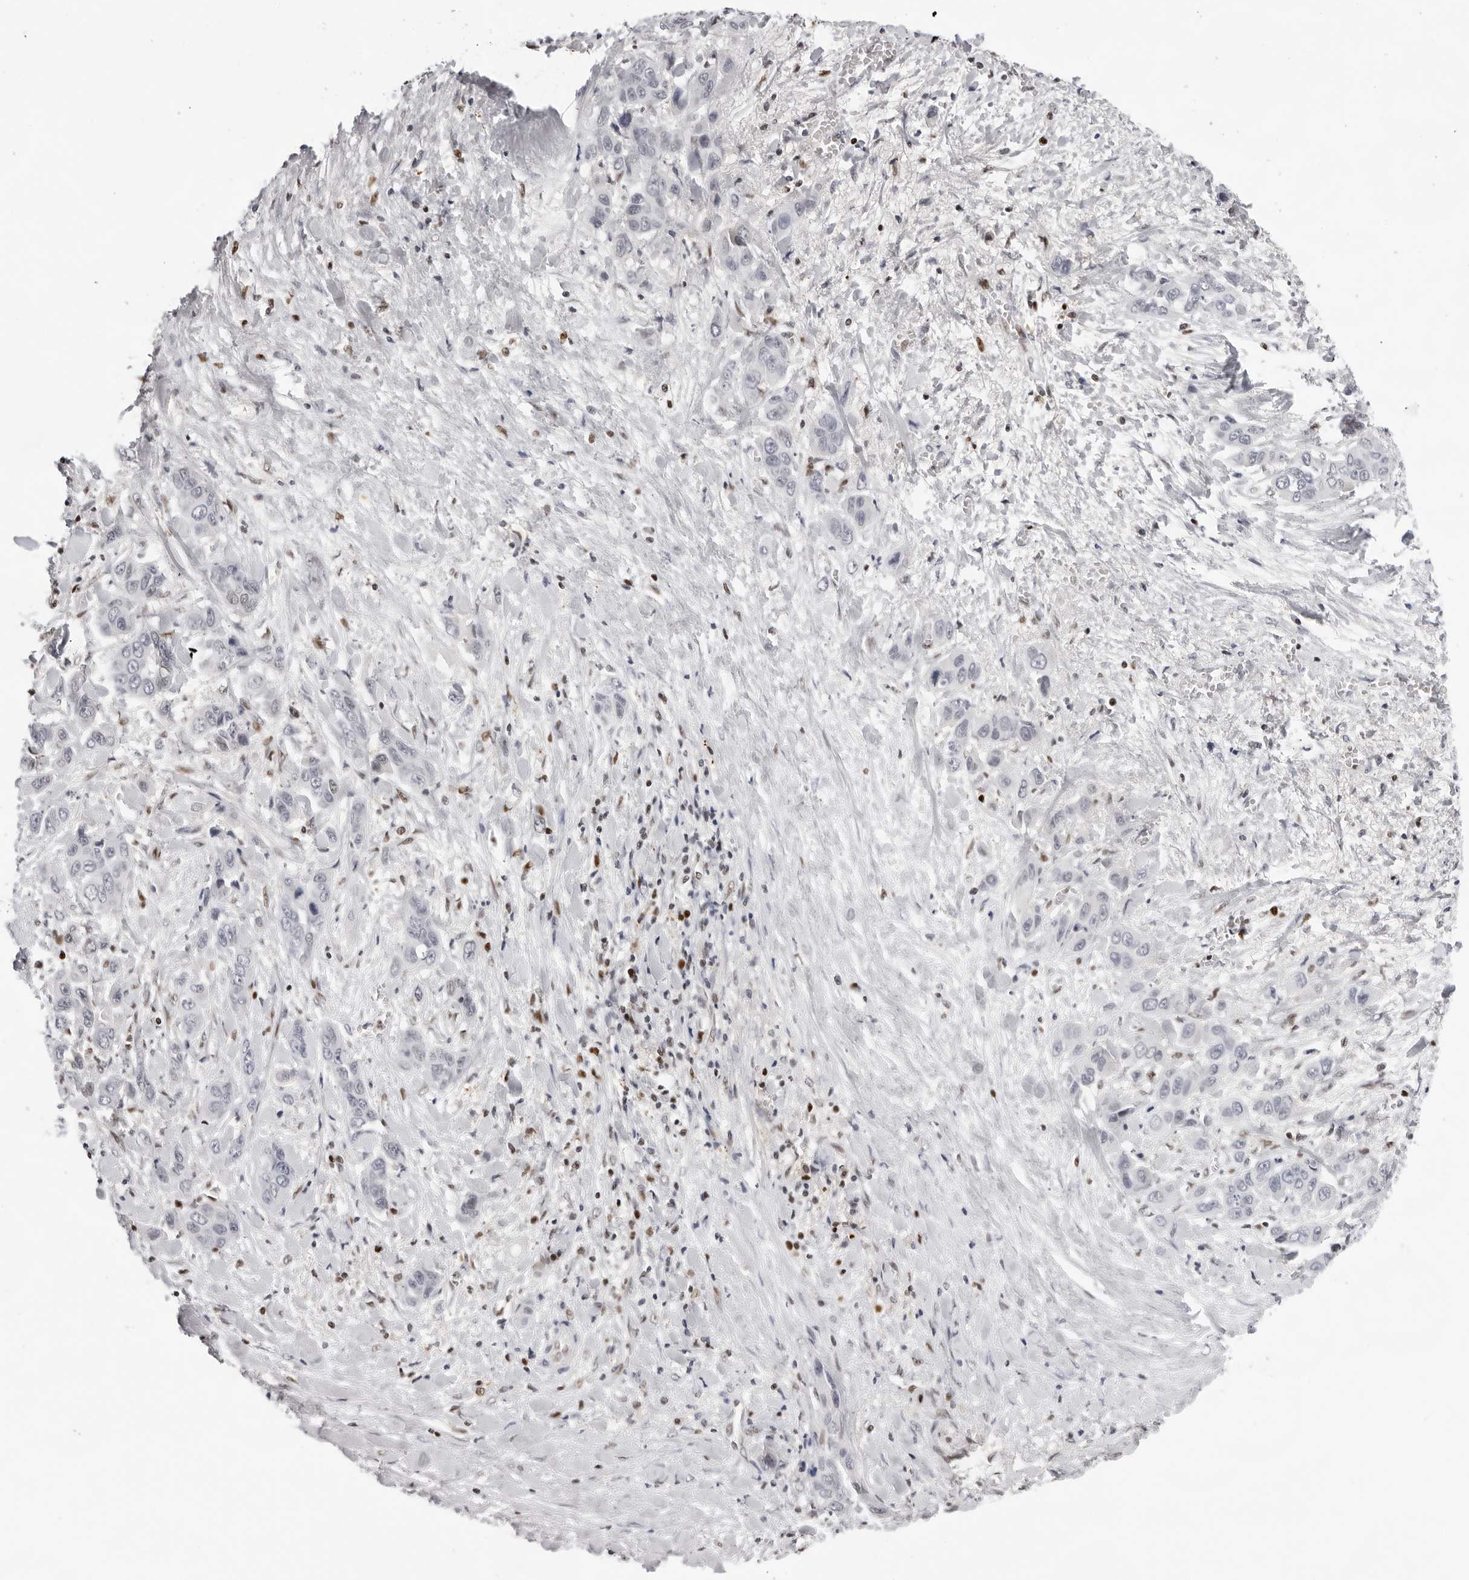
{"staining": {"intensity": "negative", "quantity": "none", "location": "none"}, "tissue": "liver cancer", "cell_type": "Tumor cells", "image_type": "cancer", "snomed": [{"axis": "morphology", "description": "Cholangiocarcinoma"}, {"axis": "topography", "description": "Liver"}], "caption": "The immunohistochemistry micrograph has no significant expression in tumor cells of cholangiocarcinoma (liver) tissue.", "gene": "OGG1", "patient": {"sex": "female", "age": 52}}